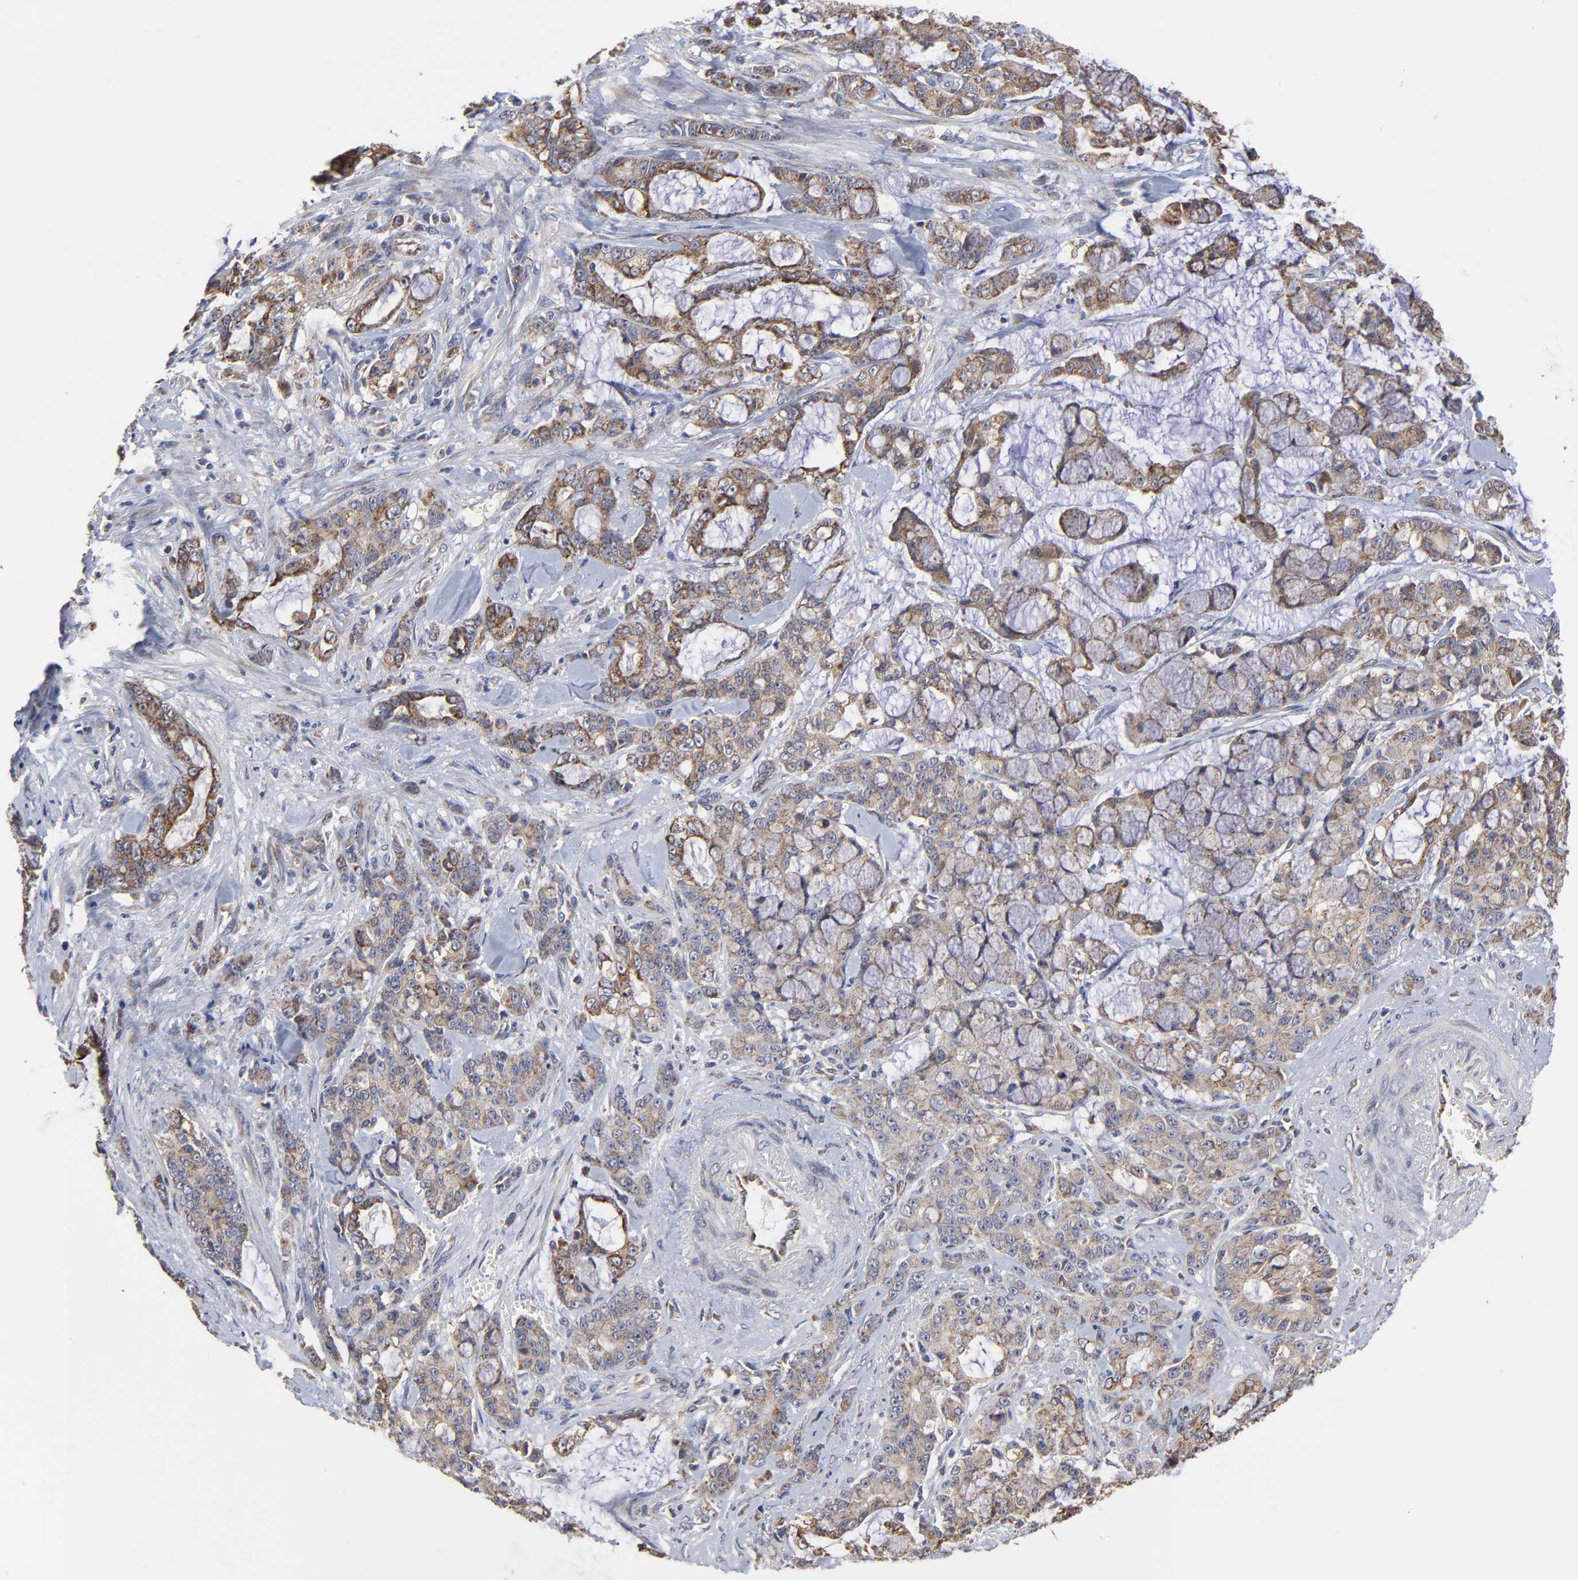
{"staining": {"intensity": "weak", "quantity": "25%-75%", "location": "cytoplasmic/membranous"}, "tissue": "pancreatic cancer", "cell_type": "Tumor cells", "image_type": "cancer", "snomed": [{"axis": "morphology", "description": "Adenocarcinoma, NOS"}, {"axis": "topography", "description": "Pancreas"}], "caption": "Pancreatic adenocarcinoma stained with a brown dye shows weak cytoplasmic/membranous positive expression in approximately 25%-75% of tumor cells.", "gene": "ZNF550", "patient": {"sex": "female", "age": 73}}